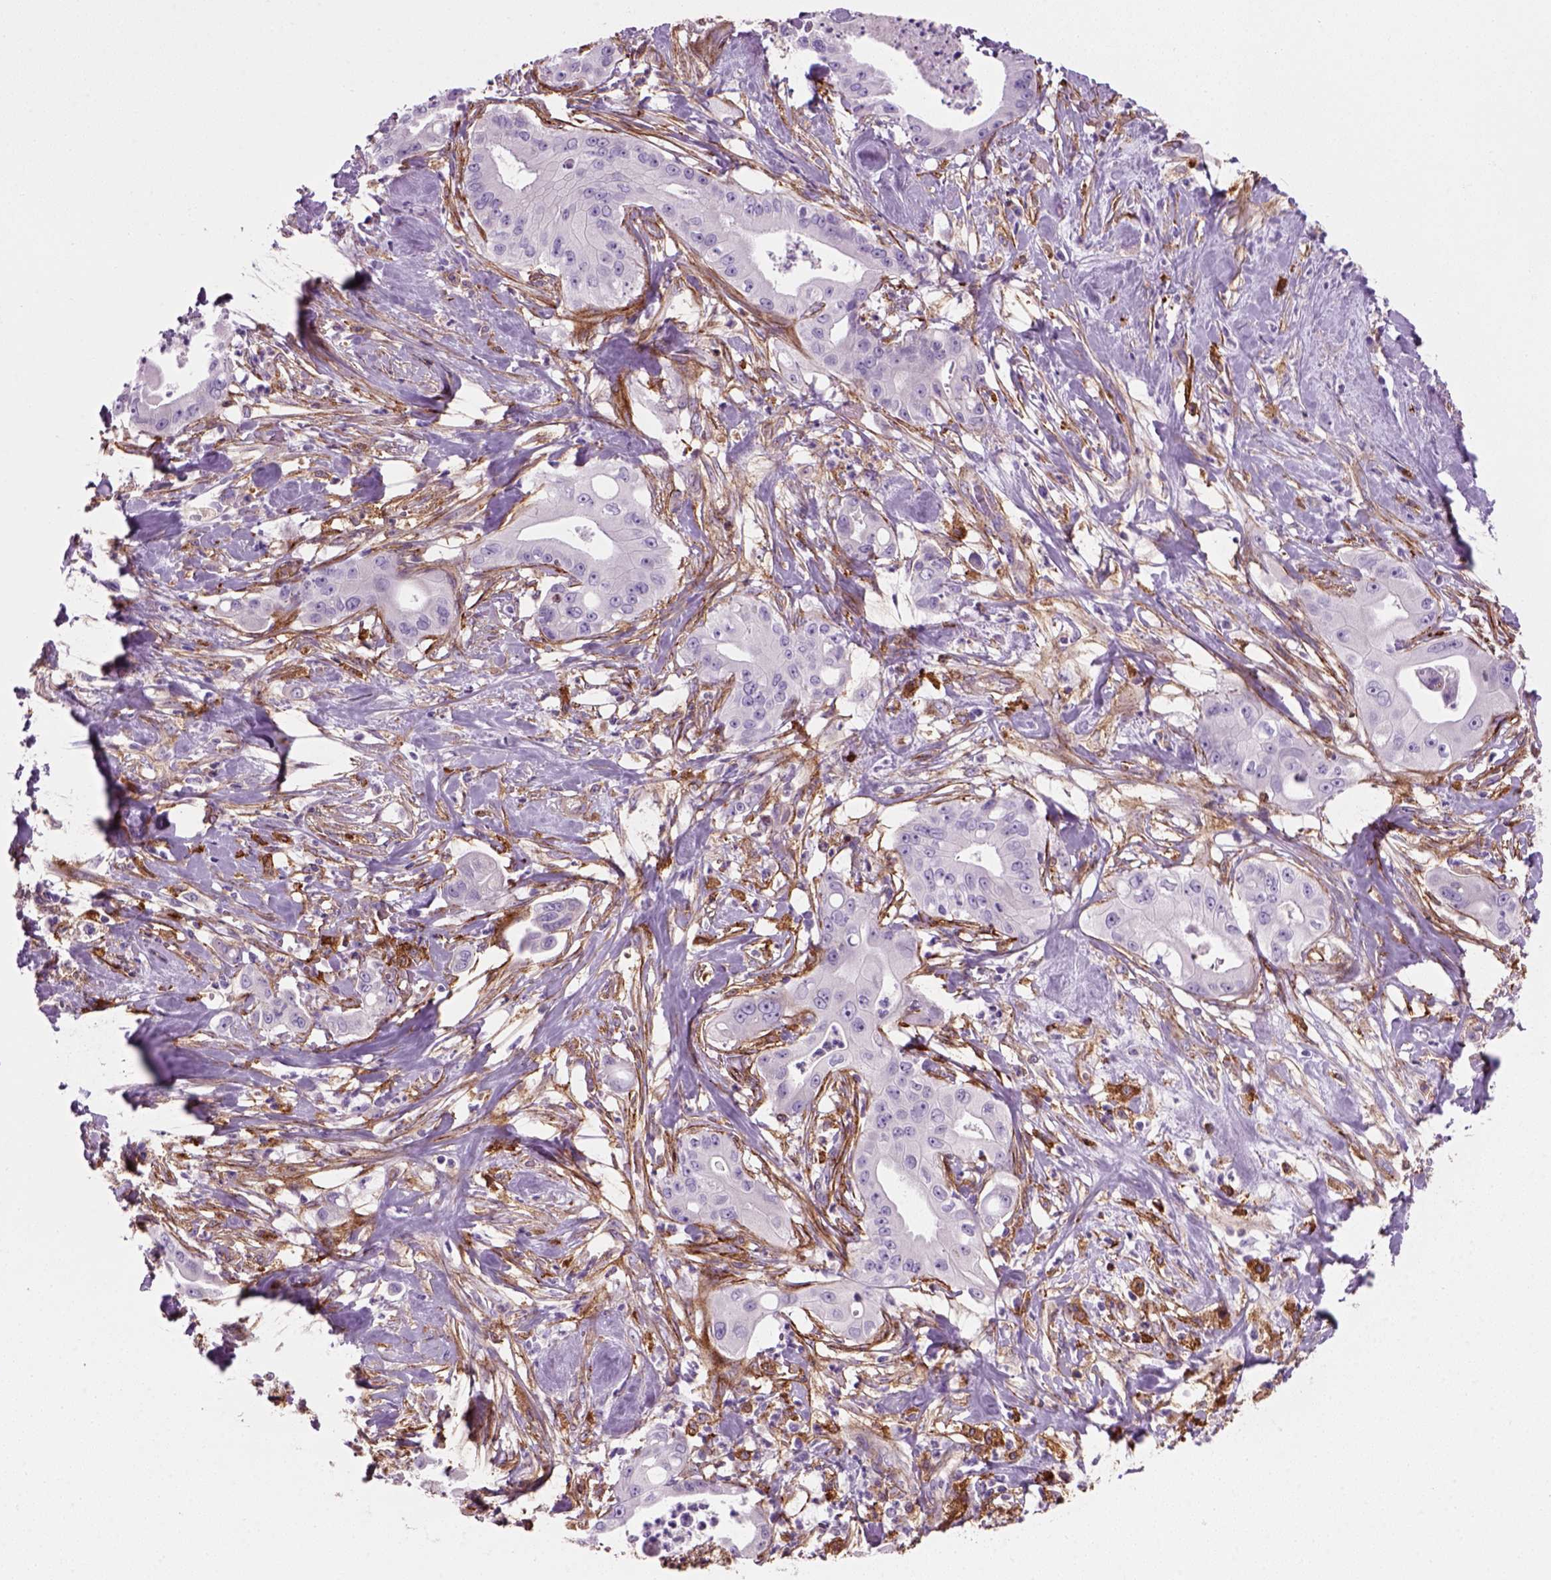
{"staining": {"intensity": "negative", "quantity": "none", "location": "none"}, "tissue": "pancreatic cancer", "cell_type": "Tumor cells", "image_type": "cancer", "snomed": [{"axis": "morphology", "description": "Adenocarcinoma, NOS"}, {"axis": "topography", "description": "Pancreas"}], "caption": "Human pancreatic adenocarcinoma stained for a protein using IHC reveals no staining in tumor cells.", "gene": "MARCKS", "patient": {"sex": "male", "age": 71}}